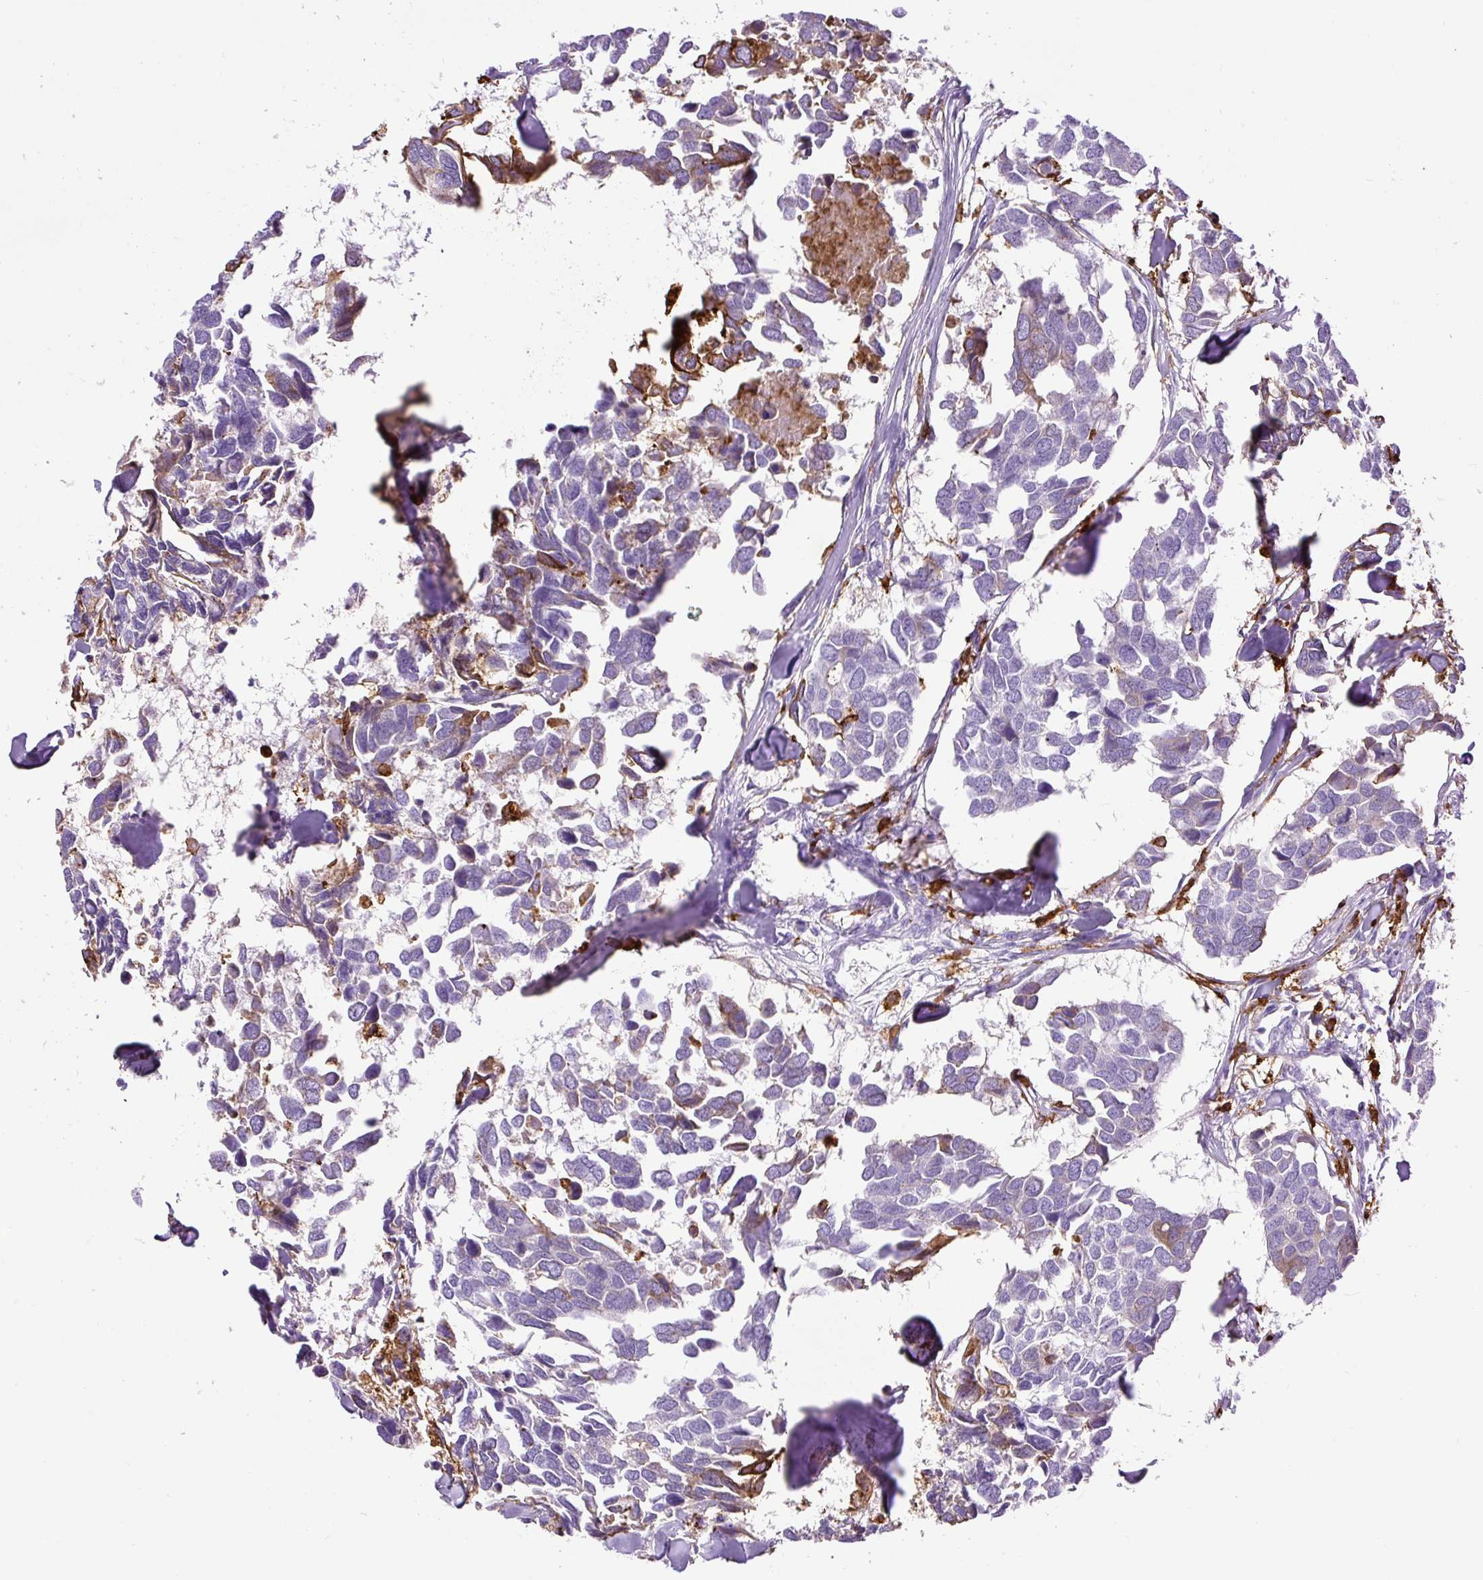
{"staining": {"intensity": "strong", "quantity": "<25%", "location": "cytoplasmic/membranous"}, "tissue": "breast cancer", "cell_type": "Tumor cells", "image_type": "cancer", "snomed": [{"axis": "morphology", "description": "Duct carcinoma"}, {"axis": "topography", "description": "Breast"}], "caption": "IHC staining of breast invasive ductal carcinoma, which demonstrates medium levels of strong cytoplasmic/membranous positivity in approximately <25% of tumor cells indicating strong cytoplasmic/membranous protein staining. The staining was performed using DAB (brown) for protein detection and nuclei were counterstained in hematoxylin (blue).", "gene": "HLA-DRA", "patient": {"sex": "female", "age": 83}}